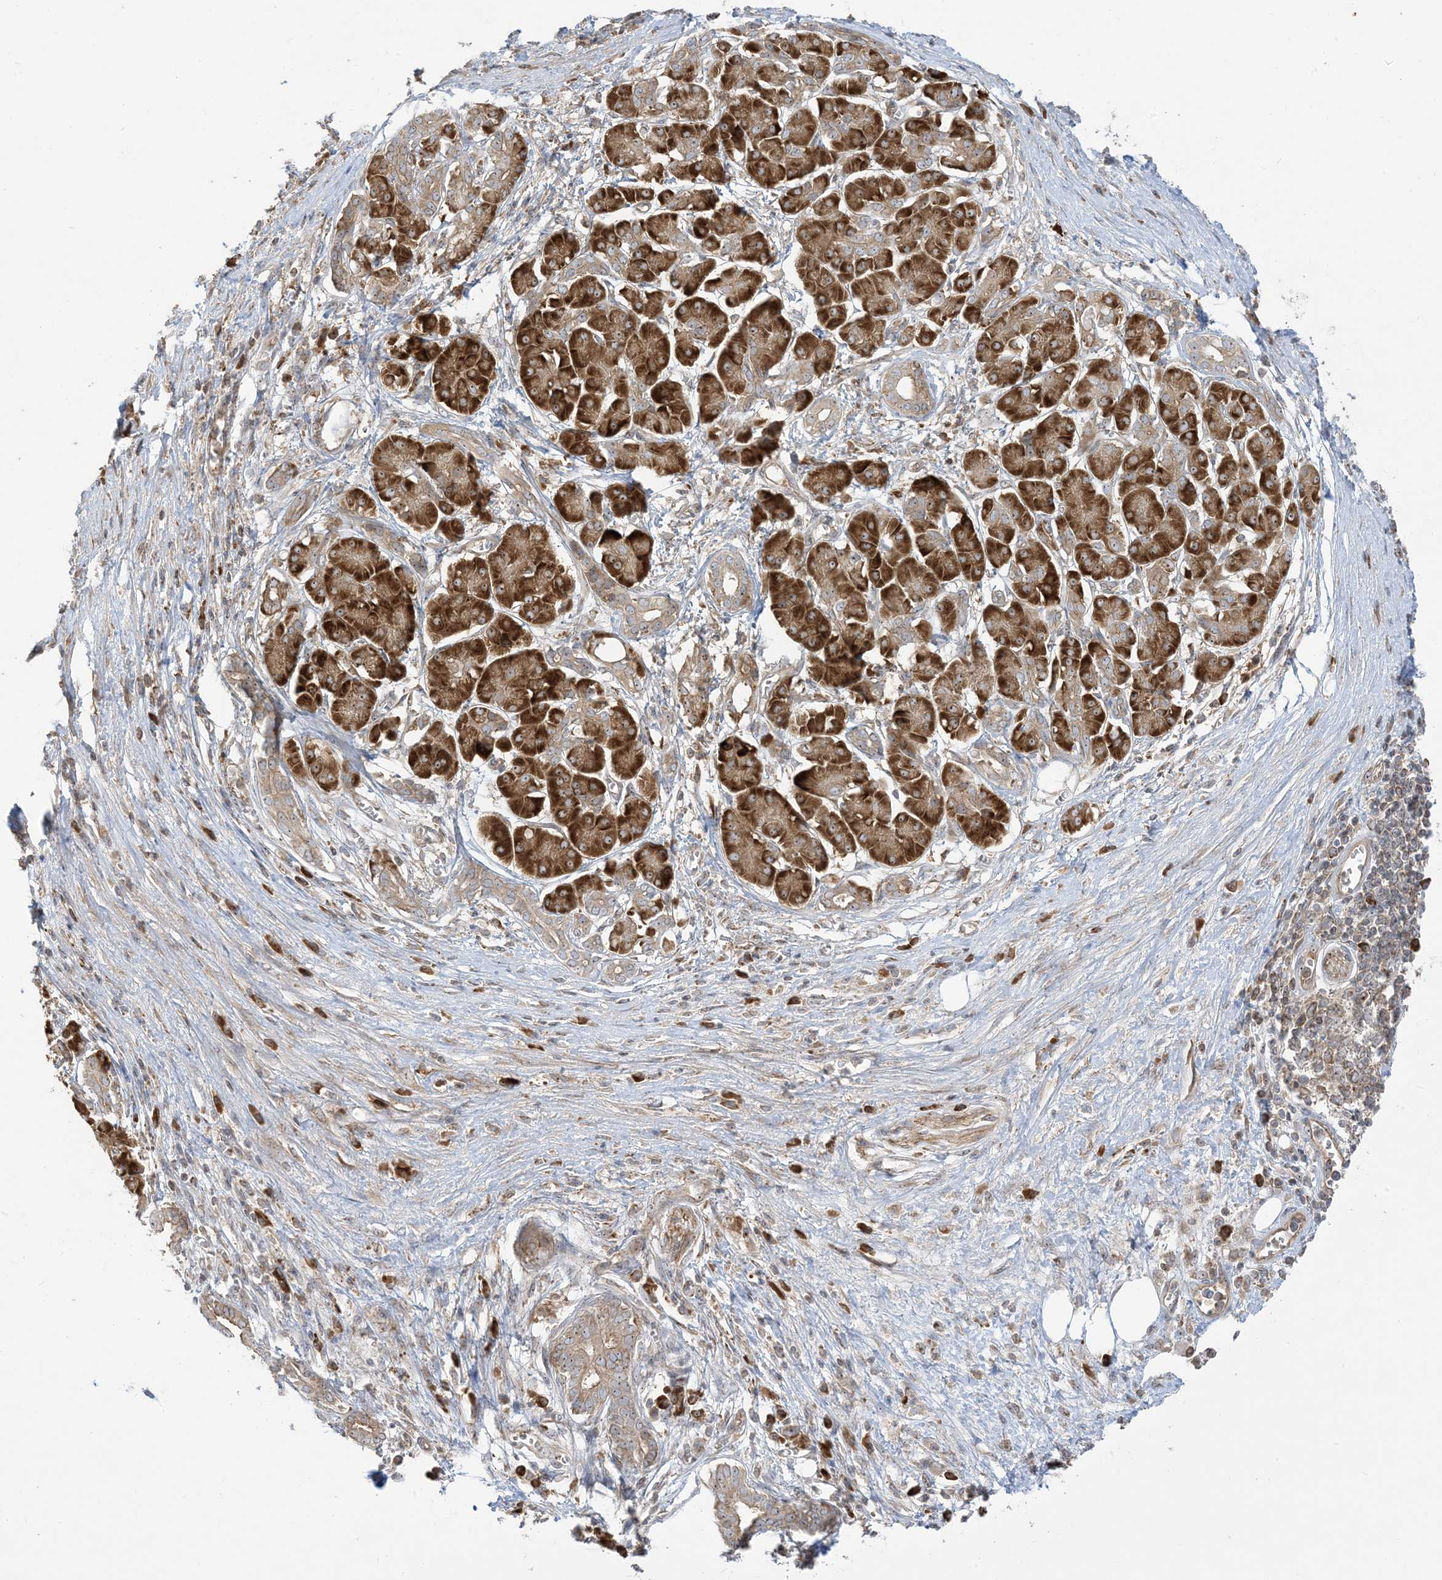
{"staining": {"intensity": "moderate", "quantity": ">75%", "location": "cytoplasmic/membranous,nuclear"}, "tissue": "pancreatic cancer", "cell_type": "Tumor cells", "image_type": "cancer", "snomed": [{"axis": "morphology", "description": "Adenocarcinoma, NOS"}, {"axis": "topography", "description": "Pancreas"}], "caption": "Tumor cells reveal medium levels of moderate cytoplasmic/membranous and nuclear staining in approximately >75% of cells in human pancreatic adenocarcinoma. The staining is performed using DAB brown chromogen to label protein expression. The nuclei are counter-stained blue using hematoxylin.", "gene": "SRP72", "patient": {"sex": "male", "age": 78}}